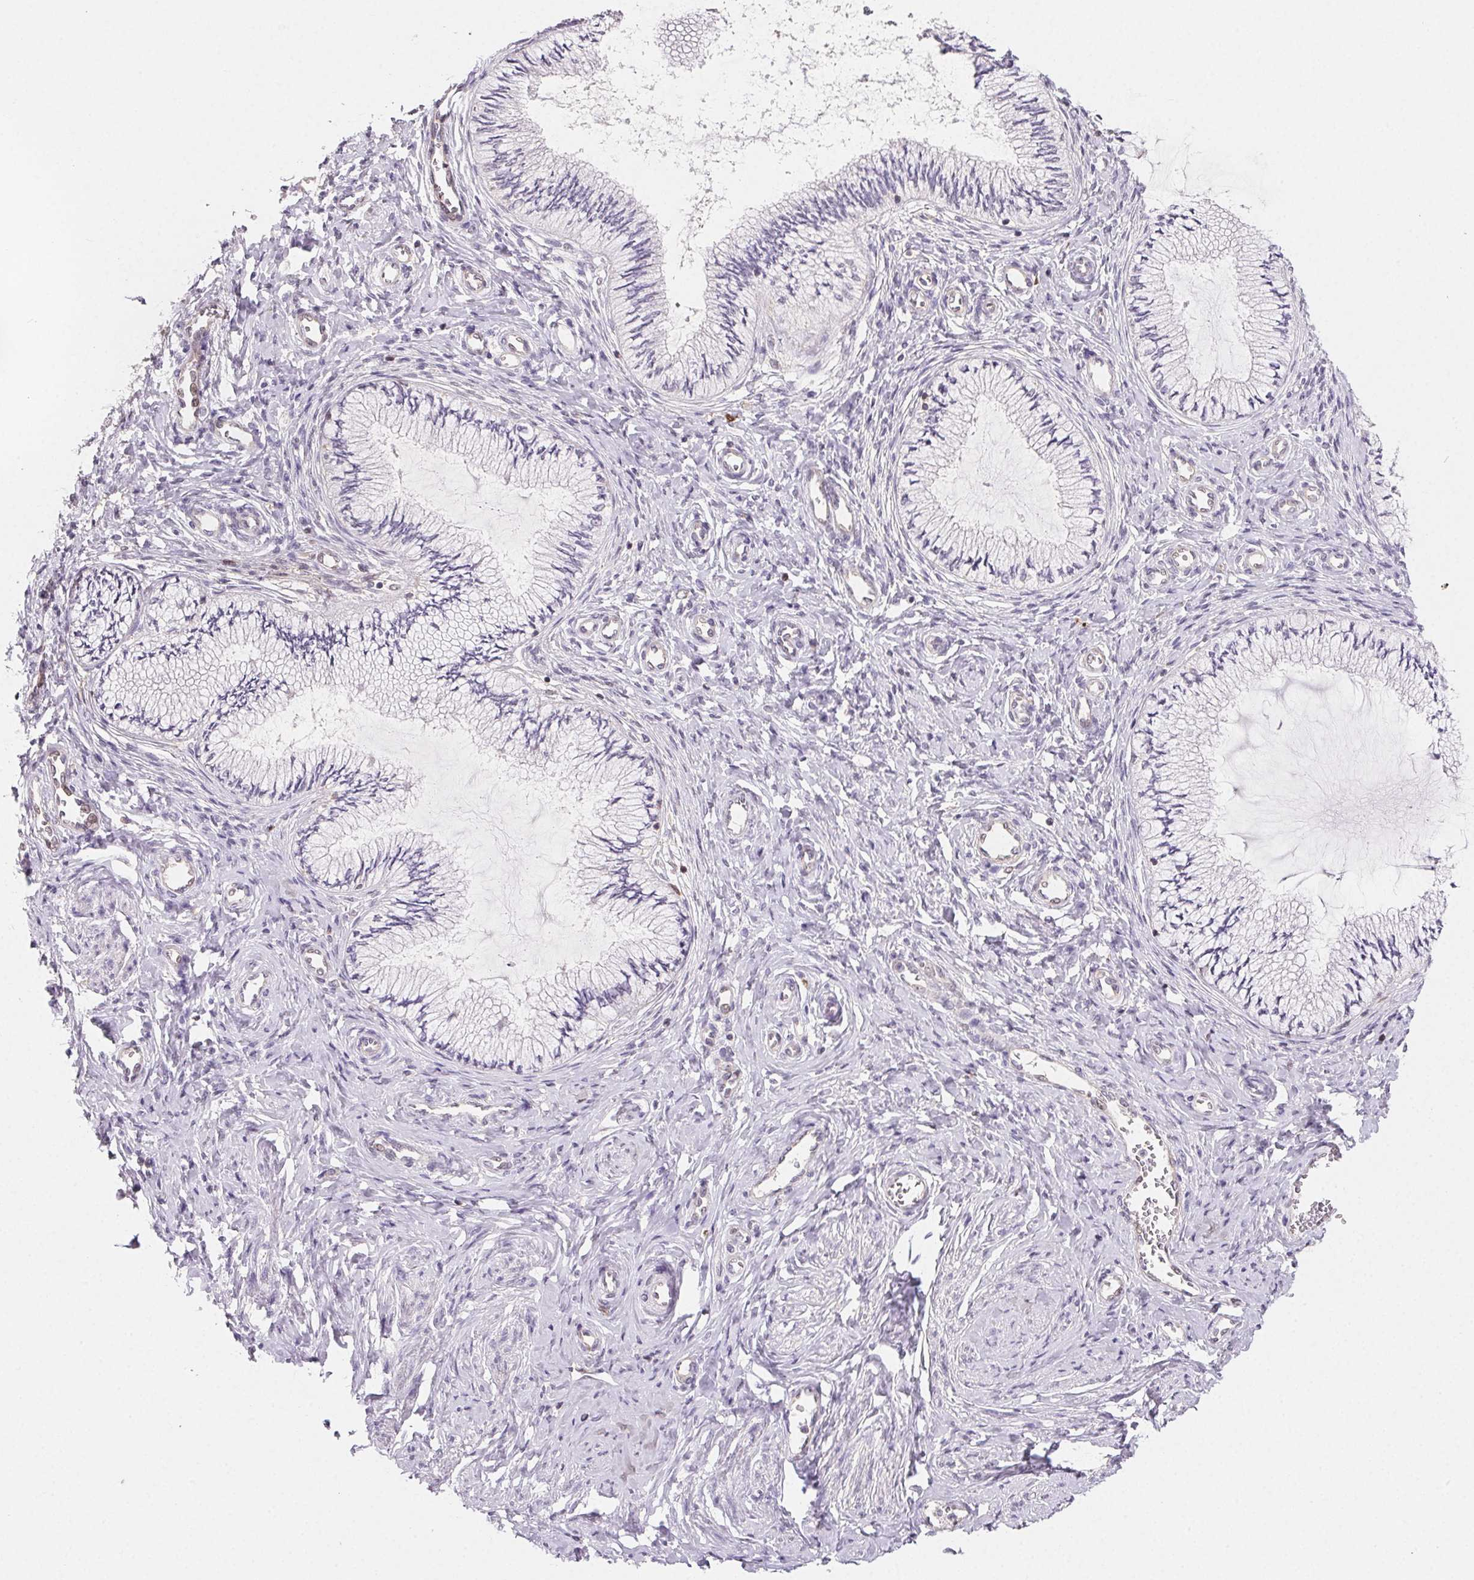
{"staining": {"intensity": "negative", "quantity": "none", "location": "none"}, "tissue": "cervix", "cell_type": "Glandular cells", "image_type": "normal", "snomed": [{"axis": "morphology", "description": "Normal tissue, NOS"}, {"axis": "topography", "description": "Cervix"}], "caption": "This is a image of immunohistochemistry staining of unremarkable cervix, which shows no expression in glandular cells.", "gene": "GBP1", "patient": {"sex": "female", "age": 24}}